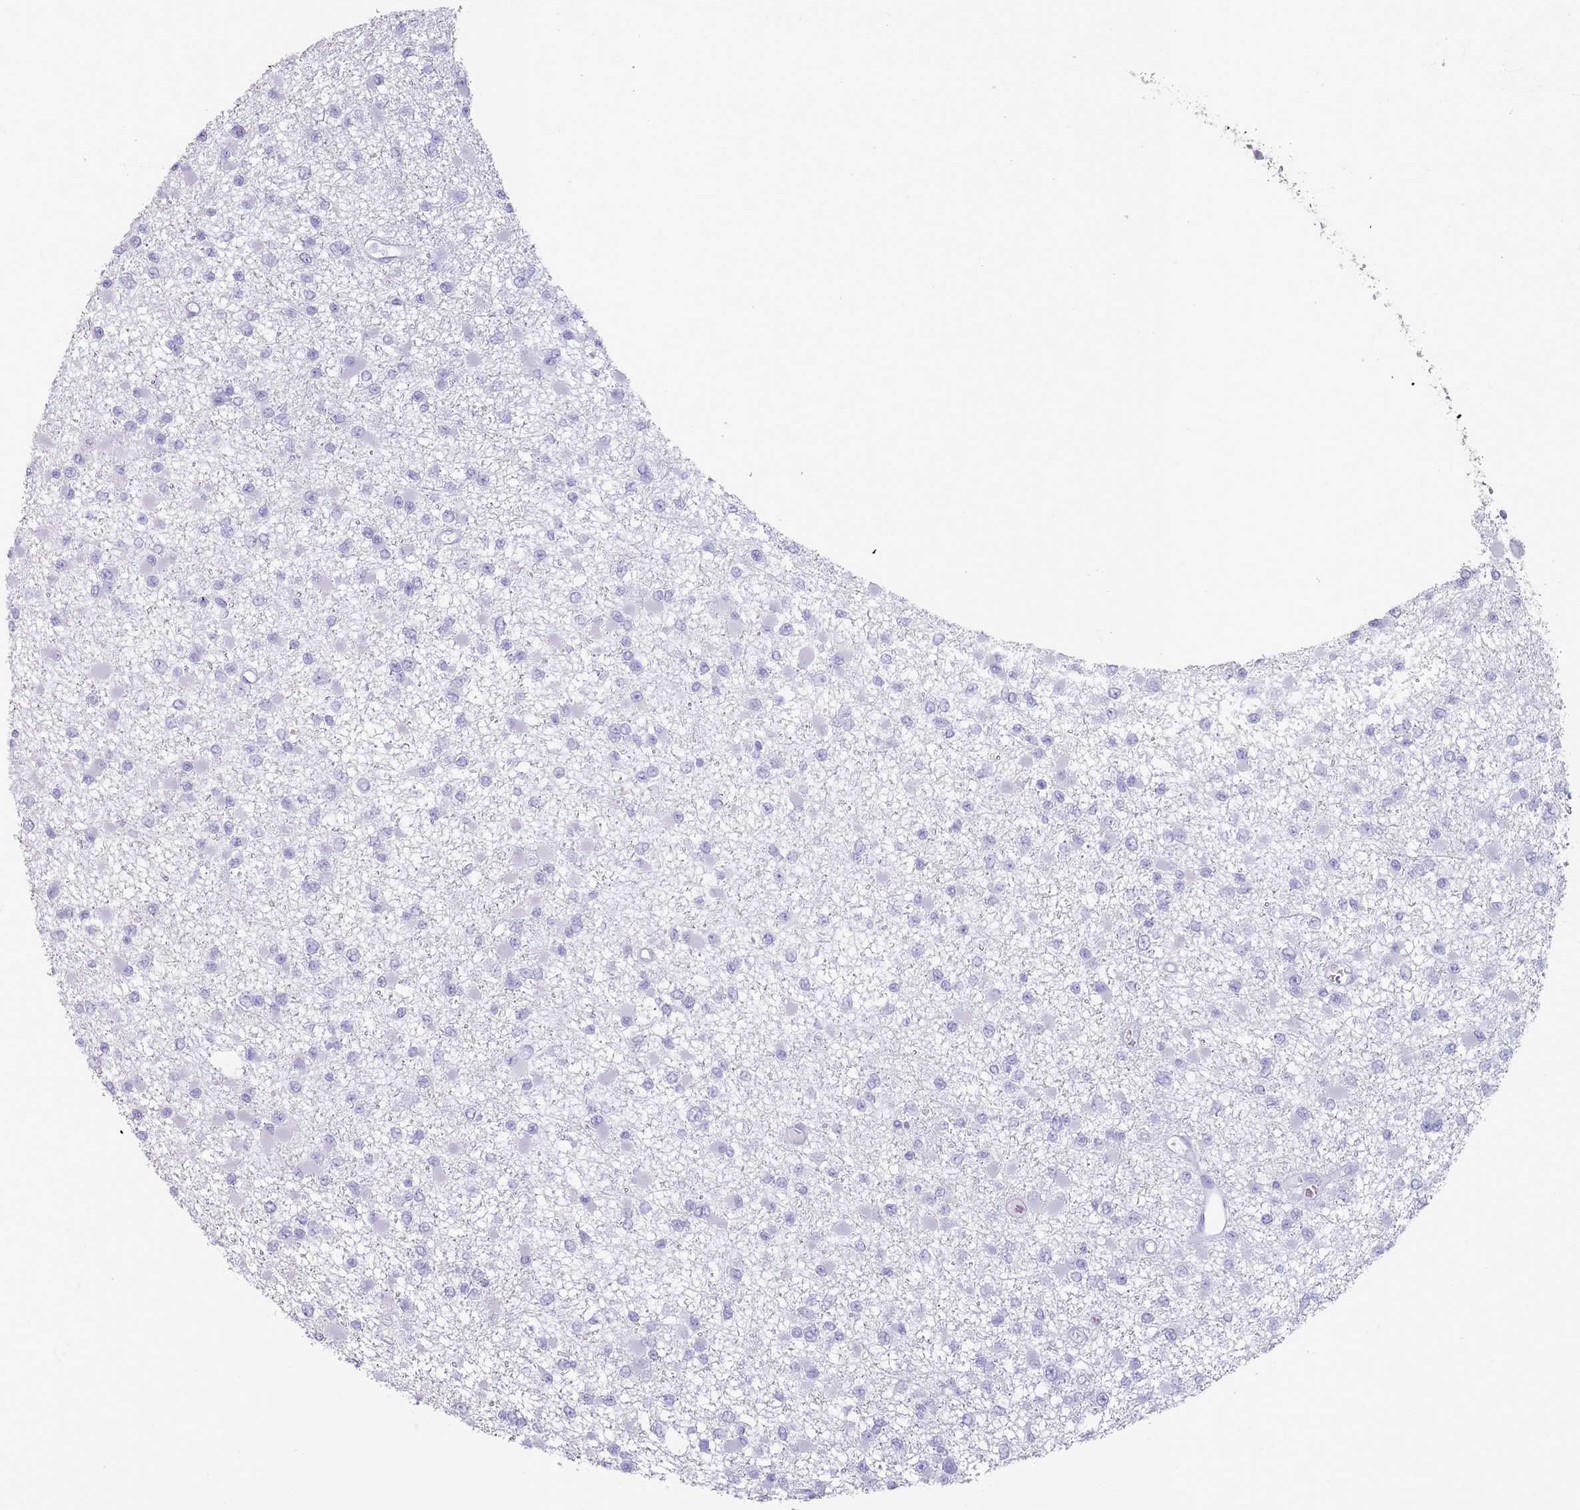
{"staining": {"intensity": "negative", "quantity": "none", "location": "none"}, "tissue": "glioma", "cell_type": "Tumor cells", "image_type": "cancer", "snomed": [{"axis": "morphology", "description": "Glioma, malignant, Low grade"}, {"axis": "topography", "description": "Brain"}], "caption": "Immunohistochemistry micrograph of human malignant low-grade glioma stained for a protein (brown), which exhibits no expression in tumor cells.", "gene": "RHBG", "patient": {"sex": "female", "age": 22}}